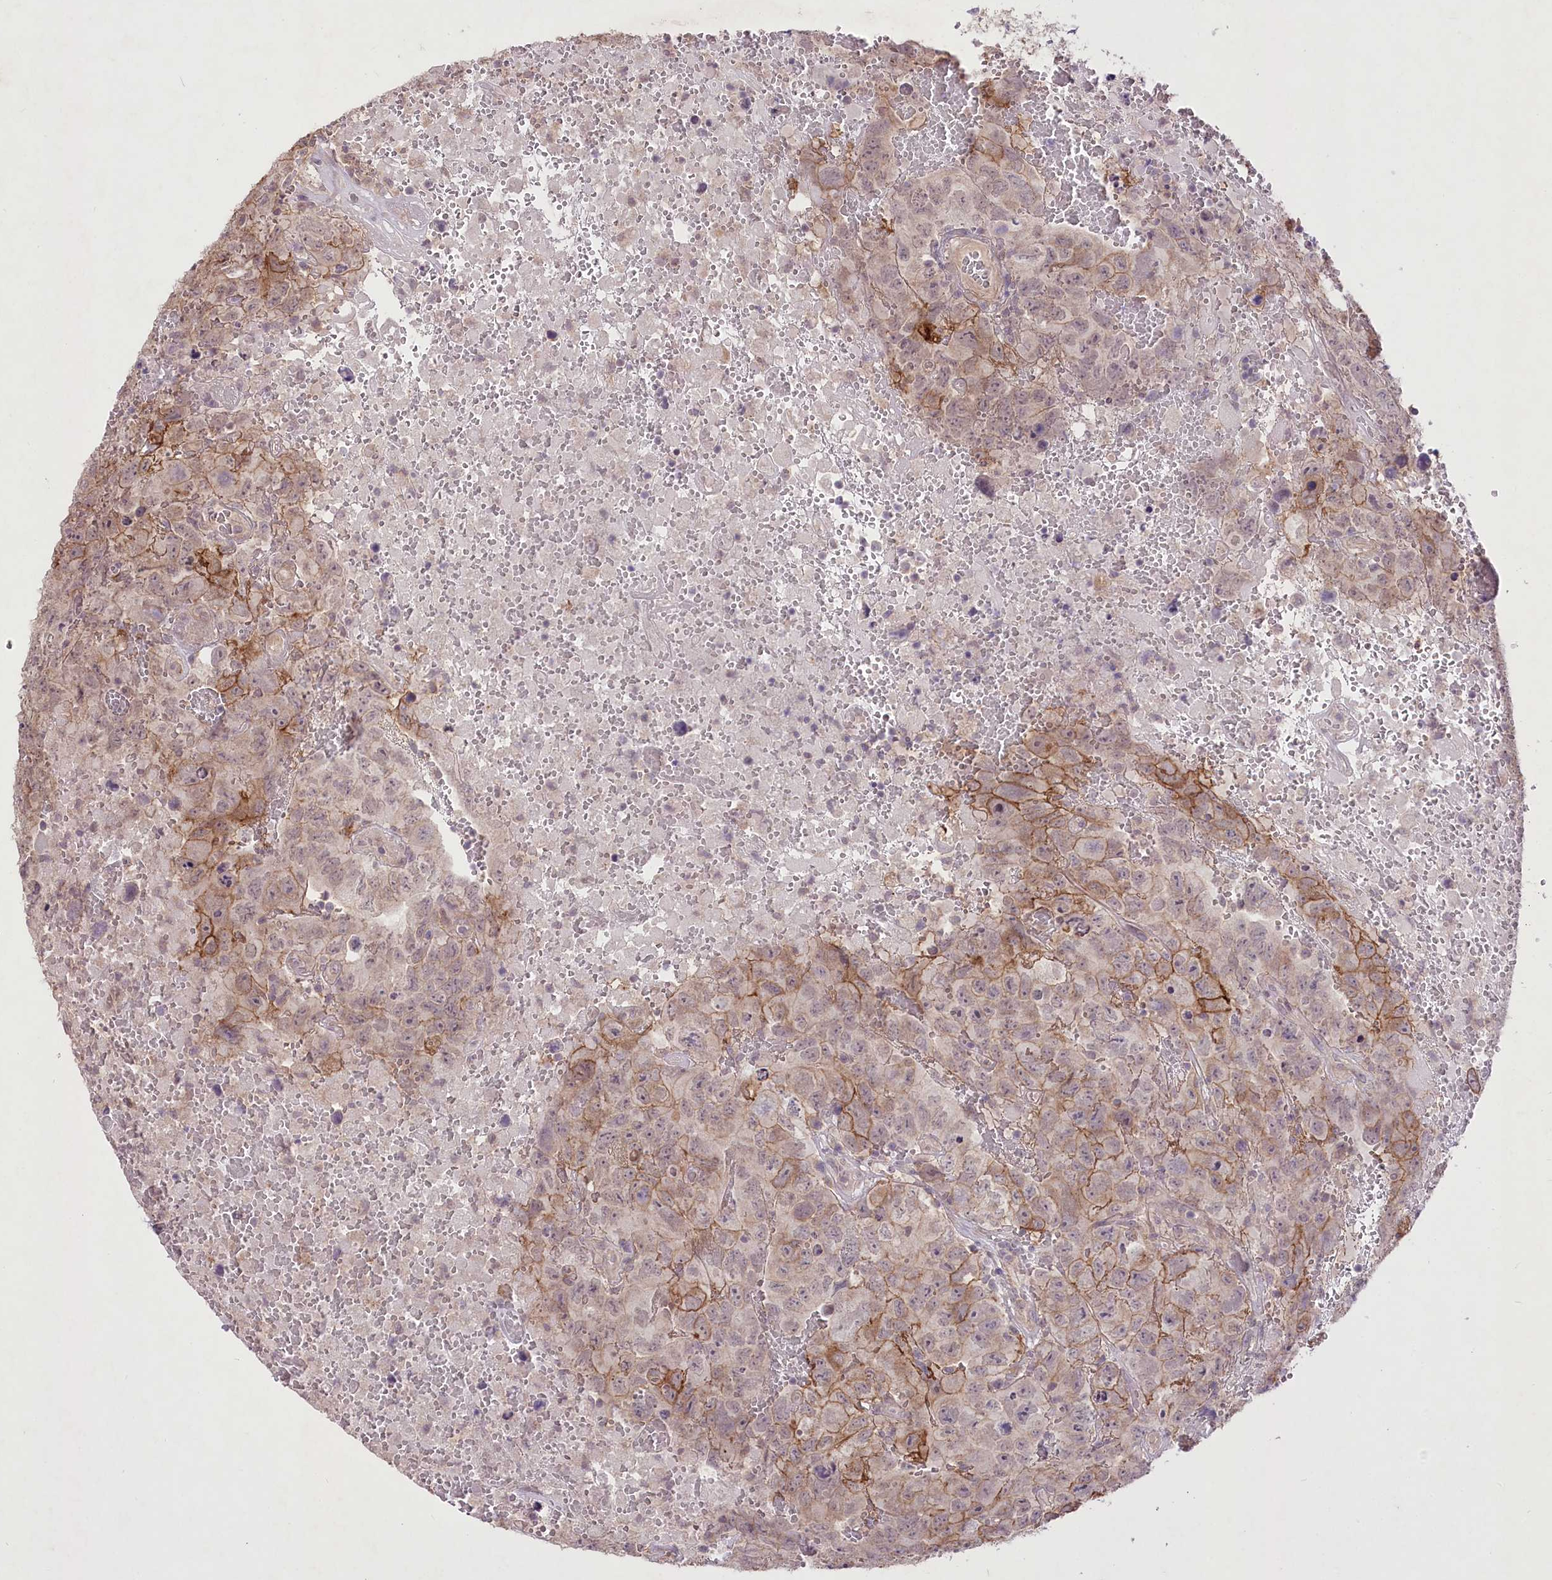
{"staining": {"intensity": "moderate", "quantity": "<25%", "location": "cytoplasmic/membranous"}, "tissue": "testis cancer", "cell_type": "Tumor cells", "image_type": "cancer", "snomed": [{"axis": "morphology", "description": "Carcinoma, Embryonal, NOS"}, {"axis": "topography", "description": "Testis"}], "caption": "Embryonal carcinoma (testis) stained with a protein marker displays moderate staining in tumor cells.", "gene": "ENPP1", "patient": {"sex": "male", "age": 45}}